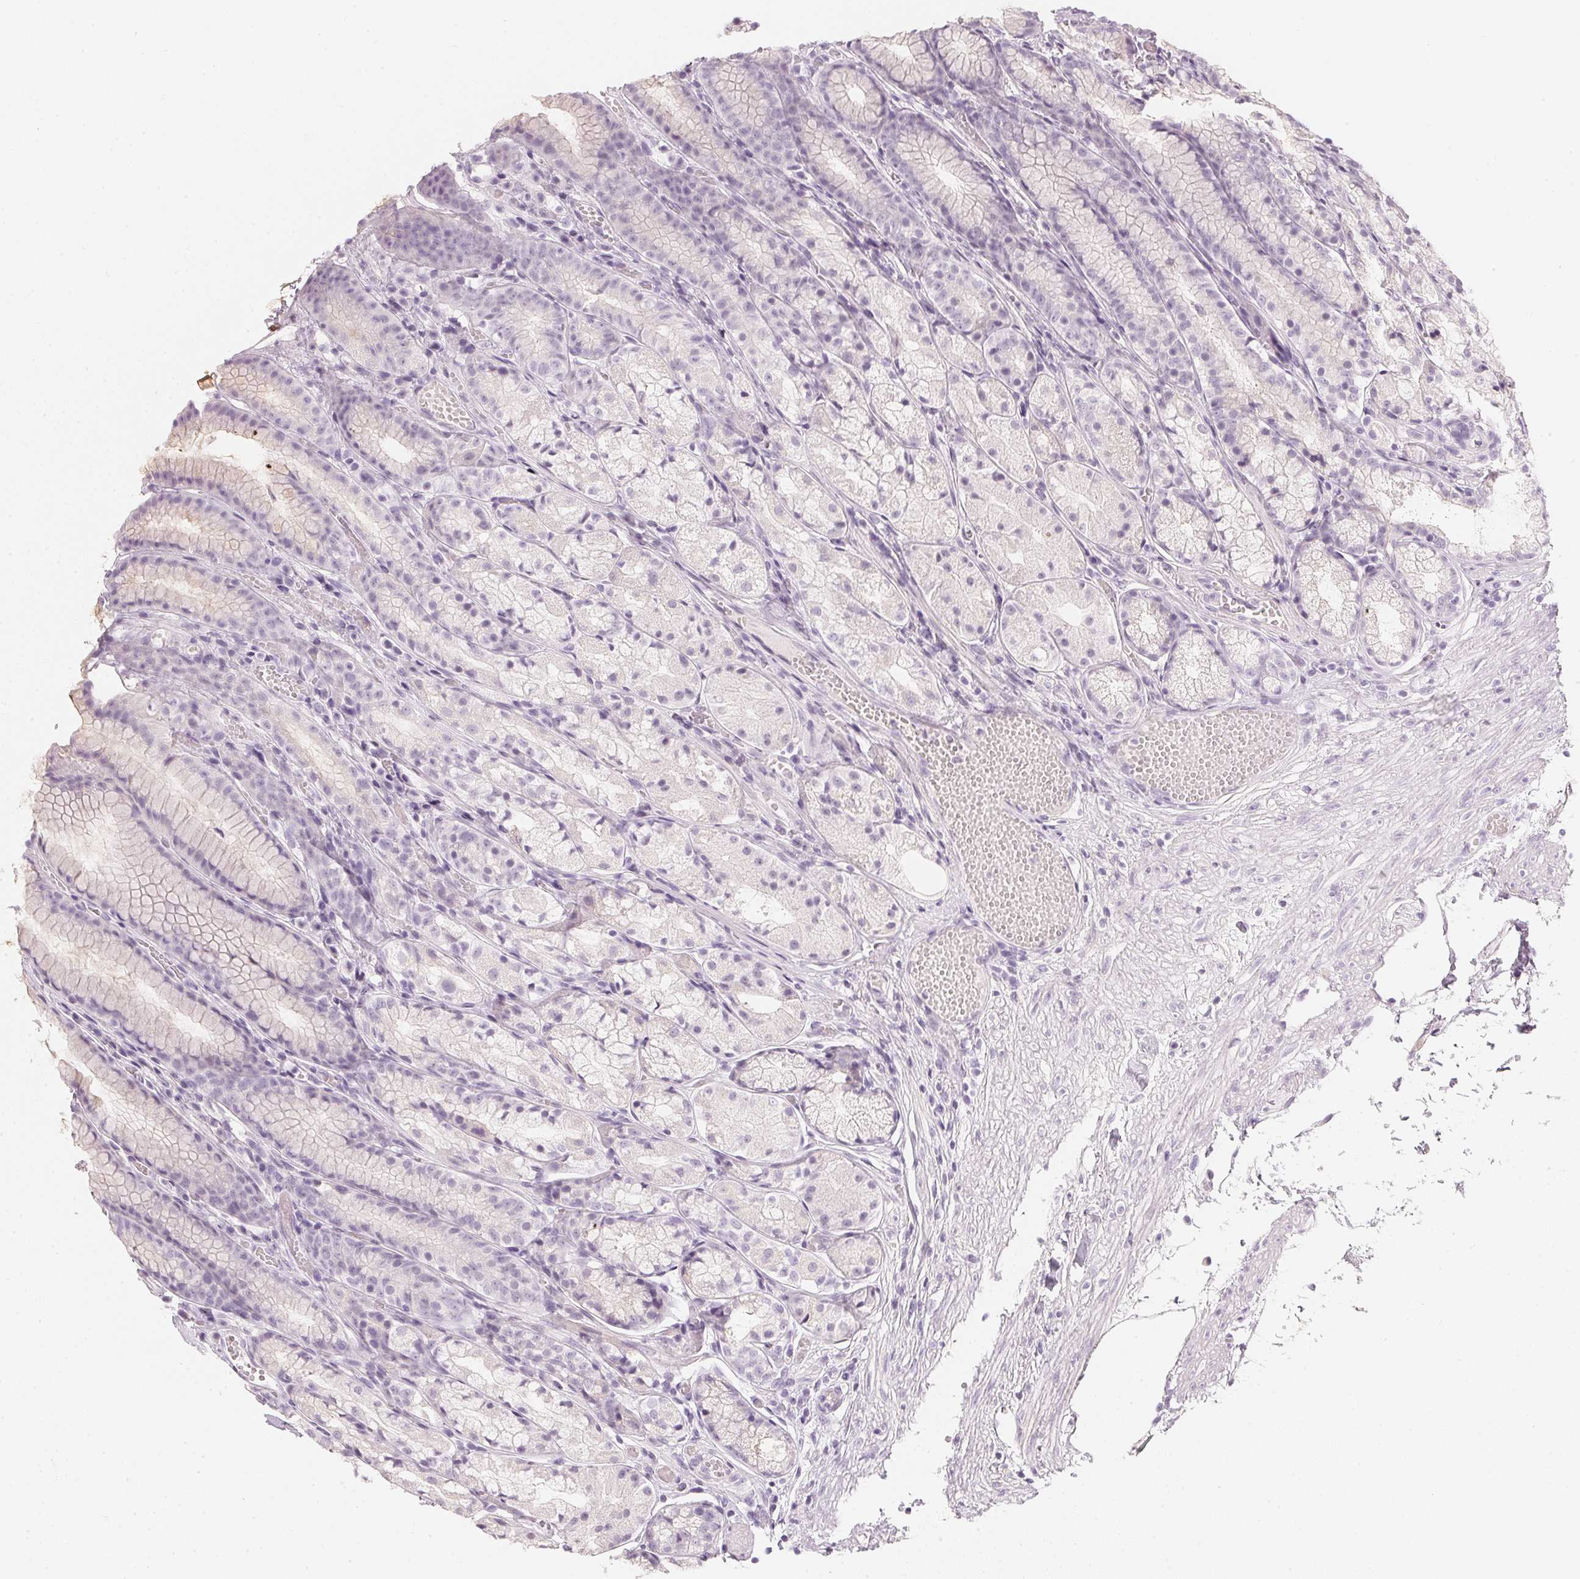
{"staining": {"intensity": "negative", "quantity": "none", "location": "none"}, "tissue": "stomach", "cell_type": "Glandular cells", "image_type": "normal", "snomed": [{"axis": "morphology", "description": "Normal tissue, NOS"}, {"axis": "topography", "description": "Stomach"}], "caption": "Human stomach stained for a protein using immunohistochemistry reveals no staining in glandular cells.", "gene": "CHST4", "patient": {"sex": "male", "age": 70}}